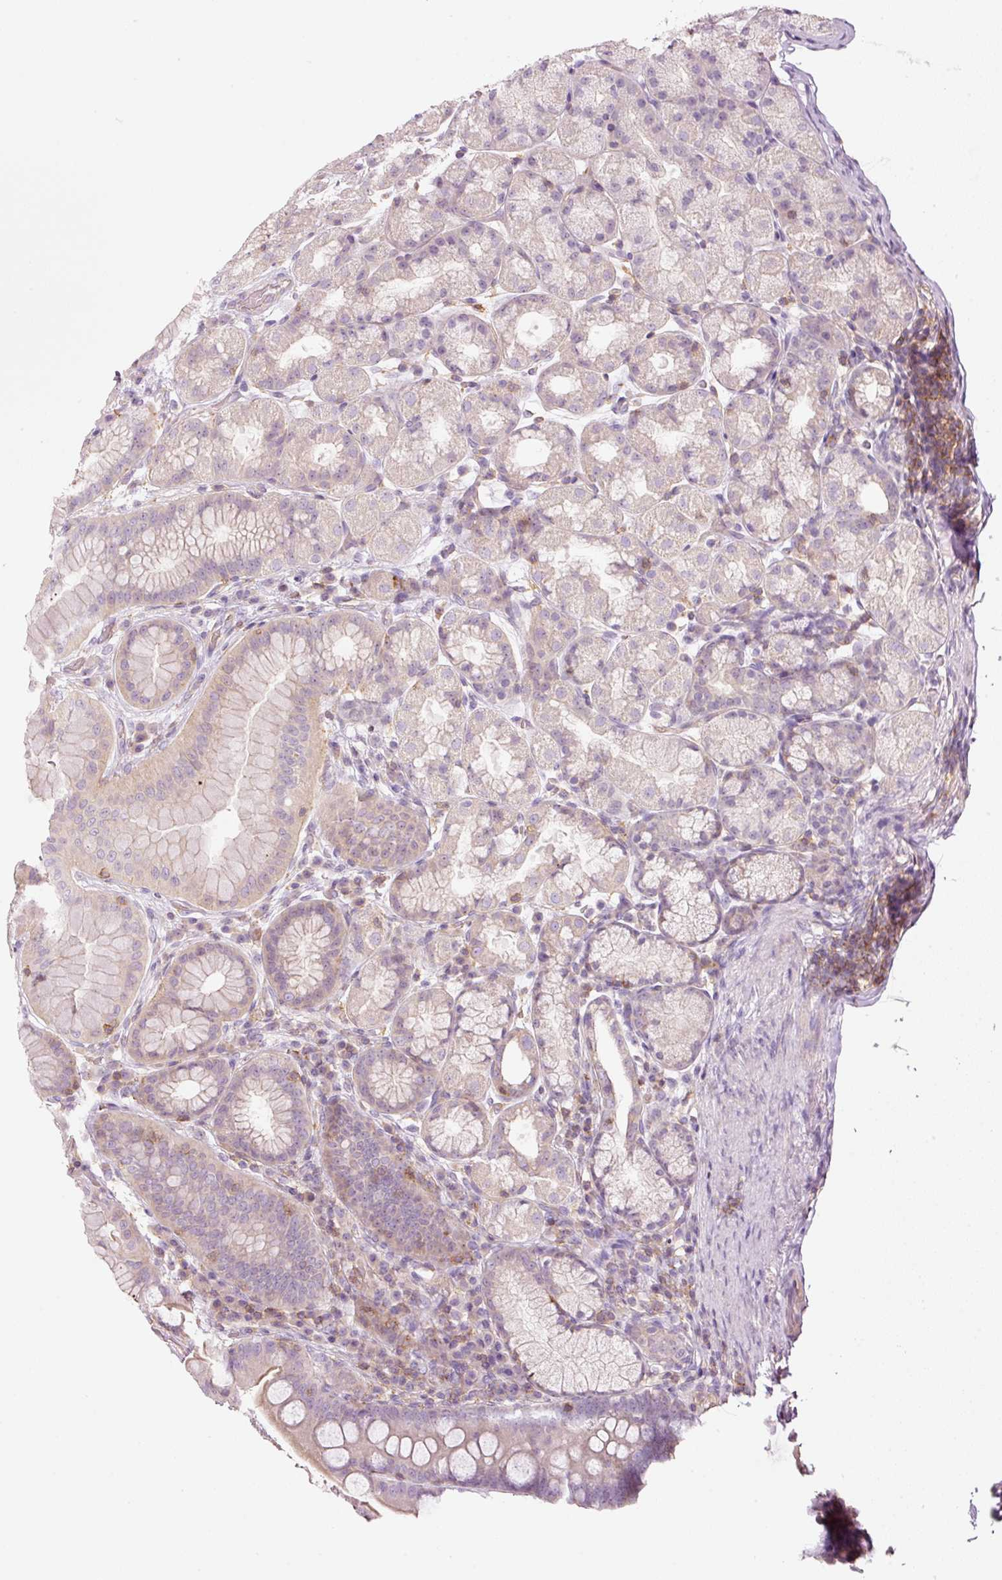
{"staining": {"intensity": "negative", "quantity": "none", "location": "none"}, "tissue": "stomach", "cell_type": "Glandular cells", "image_type": "normal", "snomed": [{"axis": "morphology", "description": "Normal tissue, NOS"}, {"axis": "topography", "description": "Stomach, upper"}, {"axis": "topography", "description": "Stomach"}], "caption": "Immunohistochemical staining of normal human stomach reveals no significant positivity in glandular cells.", "gene": "SIPA1", "patient": {"sex": "male", "age": 68}}